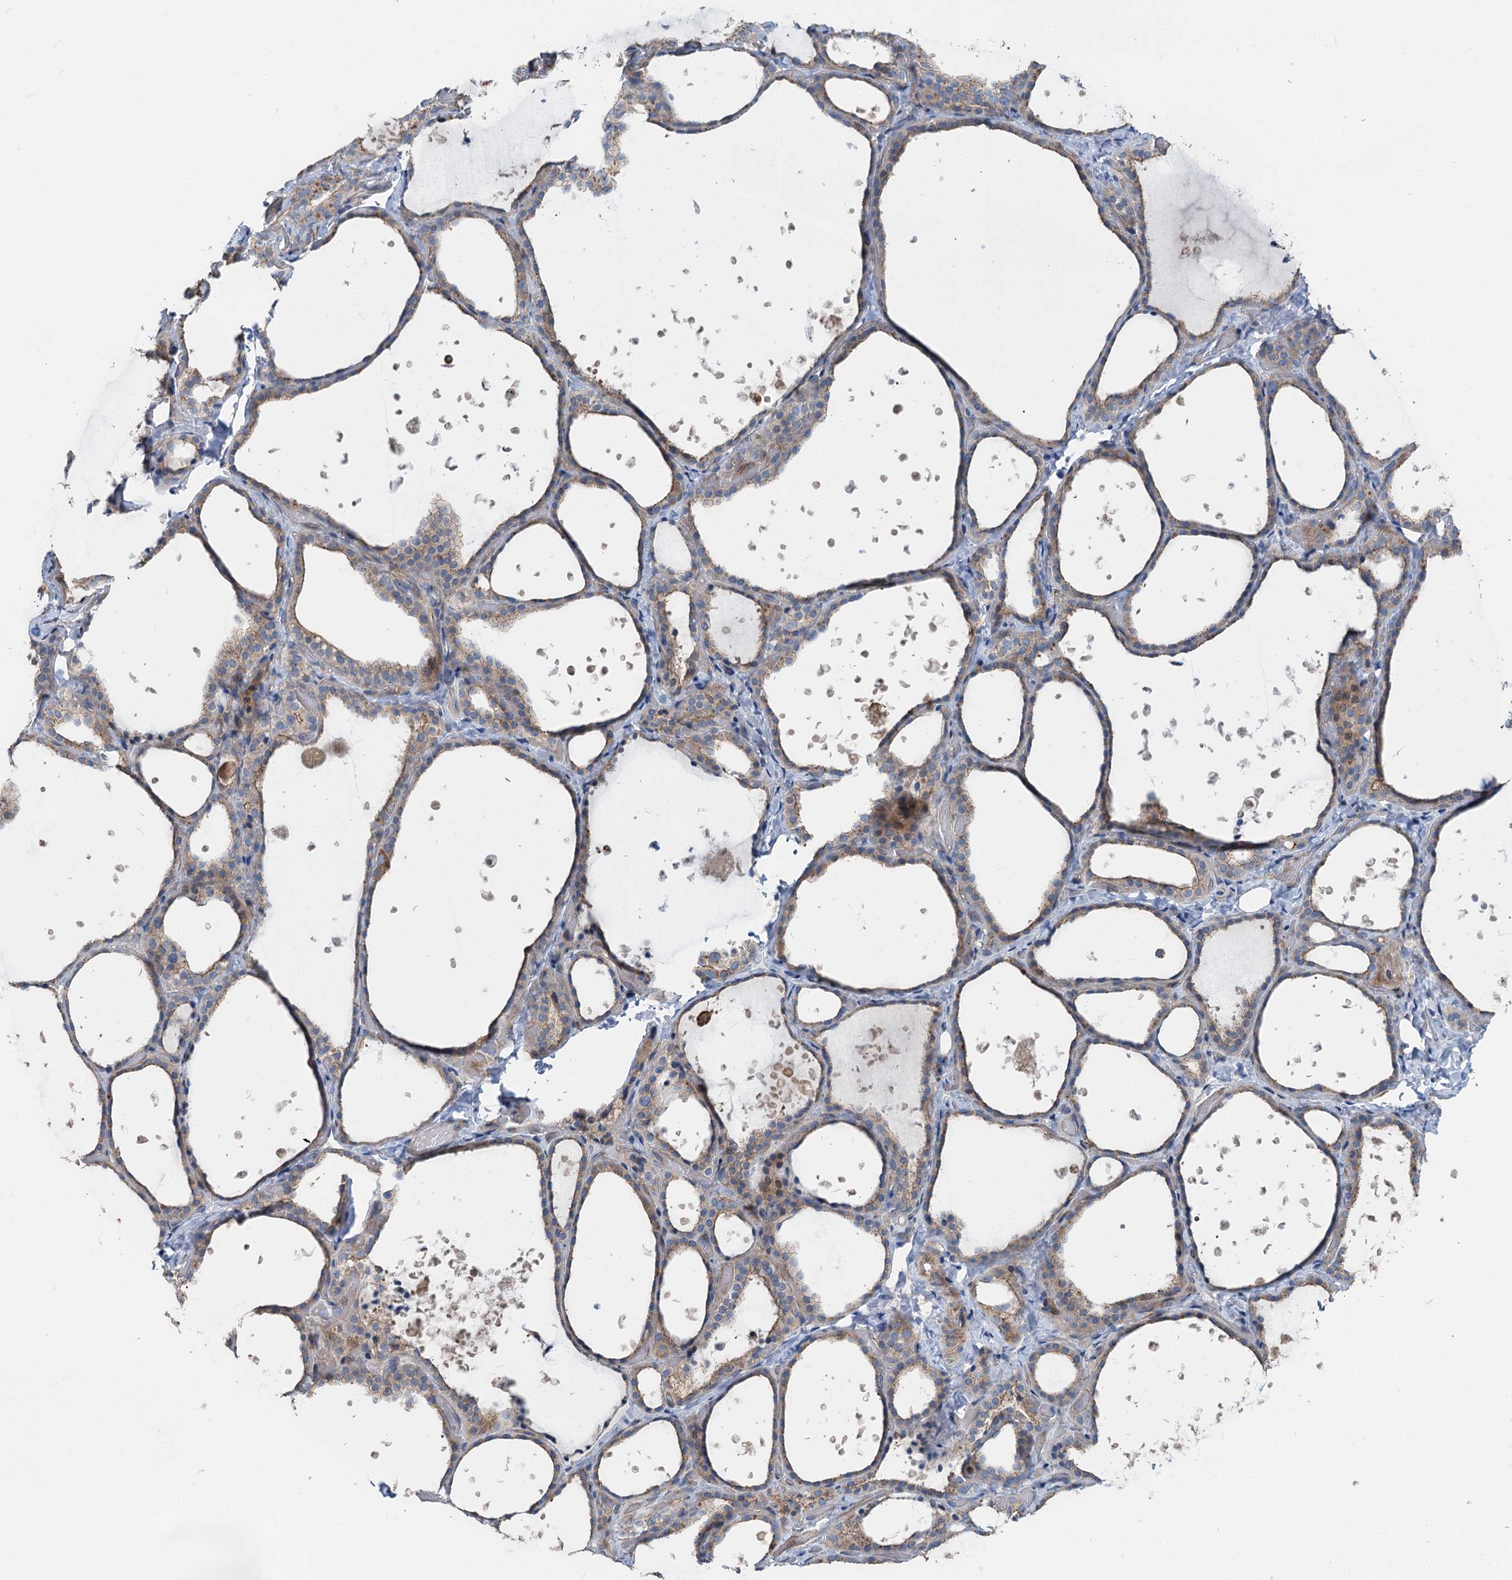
{"staining": {"intensity": "weak", "quantity": ">75%", "location": "cytoplasmic/membranous"}, "tissue": "thyroid gland", "cell_type": "Glandular cells", "image_type": "normal", "snomed": [{"axis": "morphology", "description": "Normal tissue, NOS"}, {"axis": "topography", "description": "Thyroid gland"}], "caption": "The immunohistochemical stain shows weak cytoplasmic/membranous positivity in glandular cells of benign thyroid gland. Nuclei are stained in blue.", "gene": "ANKRD26", "patient": {"sex": "female", "age": 44}}